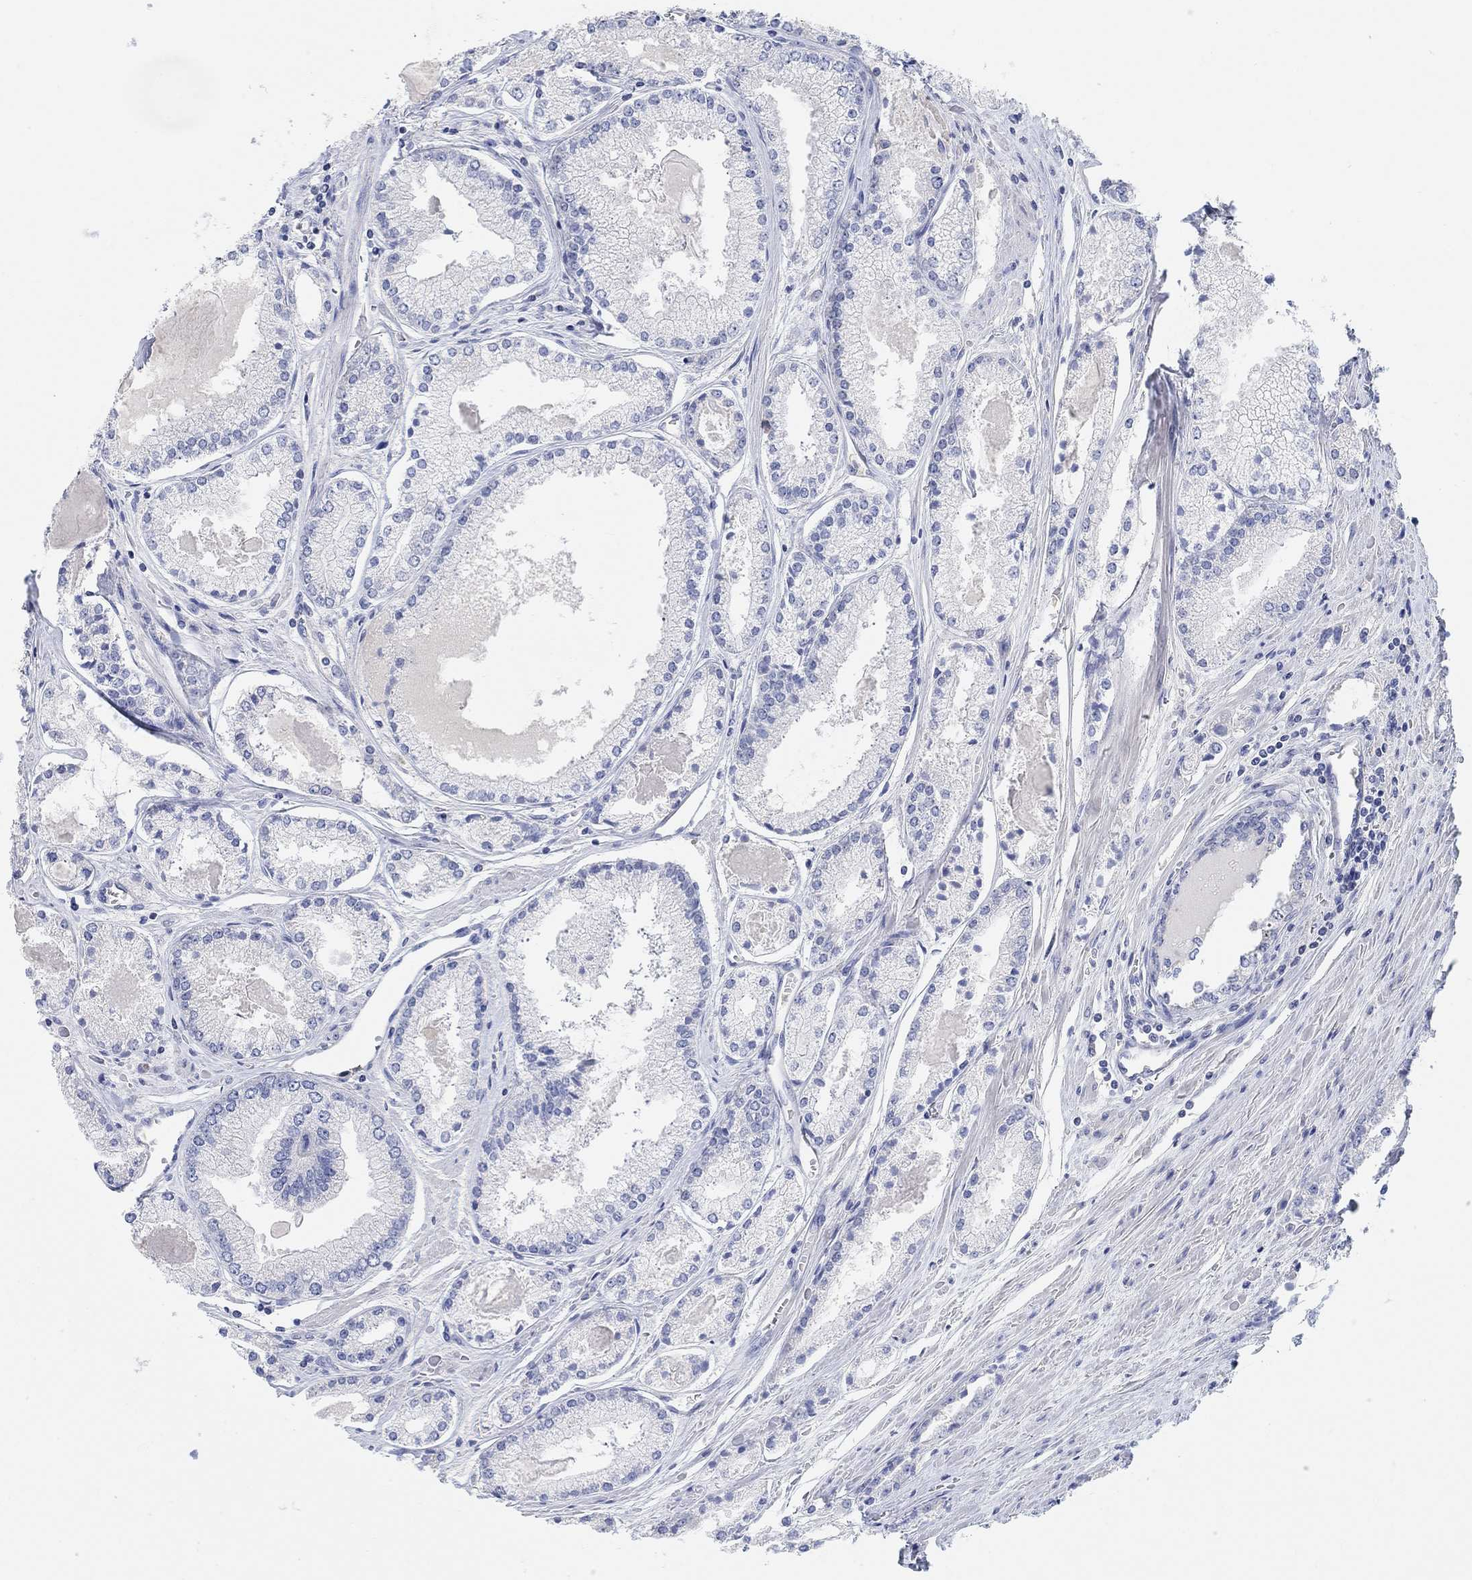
{"staining": {"intensity": "negative", "quantity": "none", "location": "none"}, "tissue": "prostate cancer", "cell_type": "Tumor cells", "image_type": "cancer", "snomed": [{"axis": "morphology", "description": "Adenocarcinoma, NOS"}, {"axis": "topography", "description": "Prostate"}], "caption": "Tumor cells show no significant protein expression in prostate adenocarcinoma. The staining is performed using DAB (3,3'-diaminobenzidine) brown chromogen with nuclei counter-stained in using hematoxylin.", "gene": "NLRP14", "patient": {"sex": "male", "age": 72}}